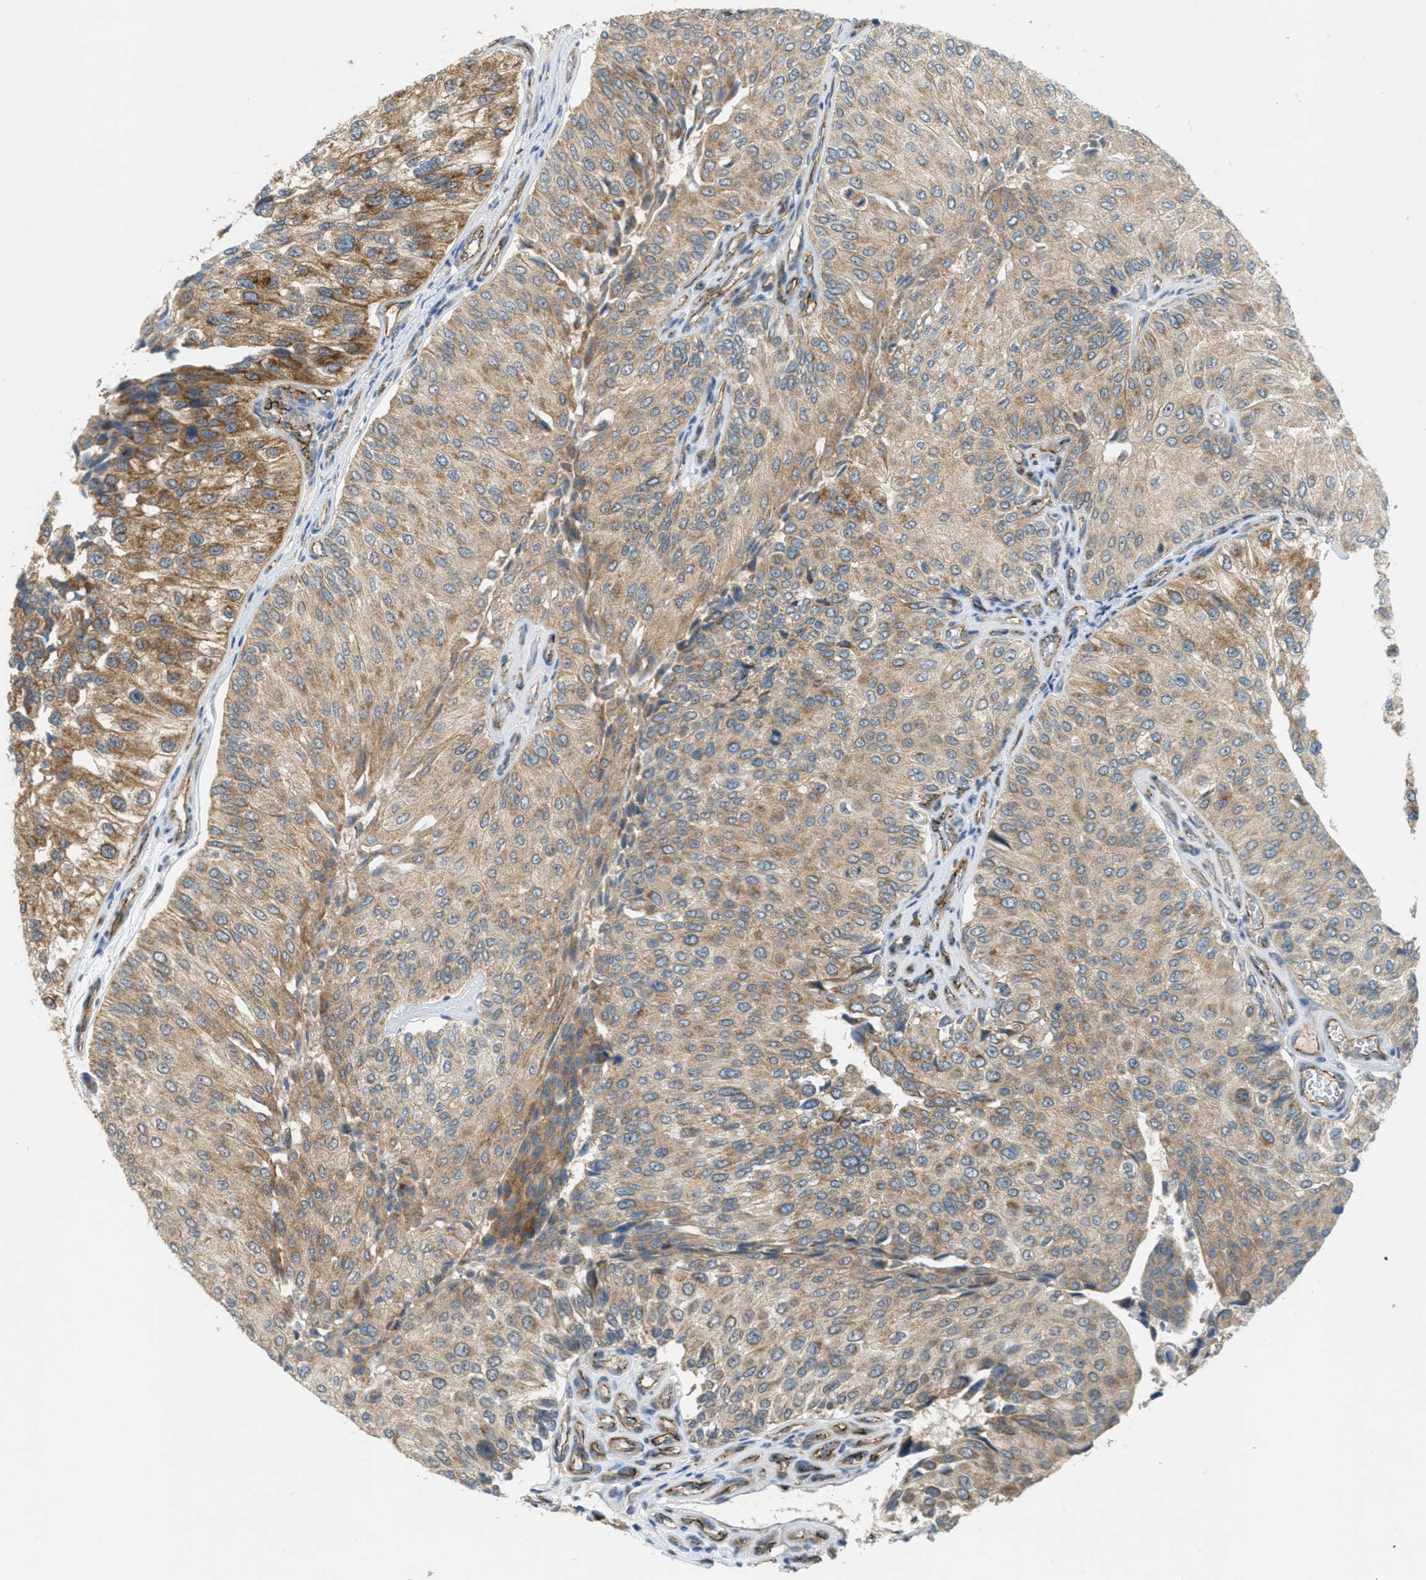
{"staining": {"intensity": "moderate", "quantity": ">75%", "location": "cytoplasmic/membranous"}, "tissue": "urothelial cancer", "cell_type": "Tumor cells", "image_type": "cancer", "snomed": [{"axis": "morphology", "description": "Urothelial carcinoma, High grade"}, {"axis": "topography", "description": "Kidney"}, {"axis": "topography", "description": "Urinary bladder"}], "caption": "Urothelial cancer stained with a brown dye reveals moderate cytoplasmic/membranous positive positivity in approximately >75% of tumor cells.", "gene": "JCAD", "patient": {"sex": "male", "age": 77}}